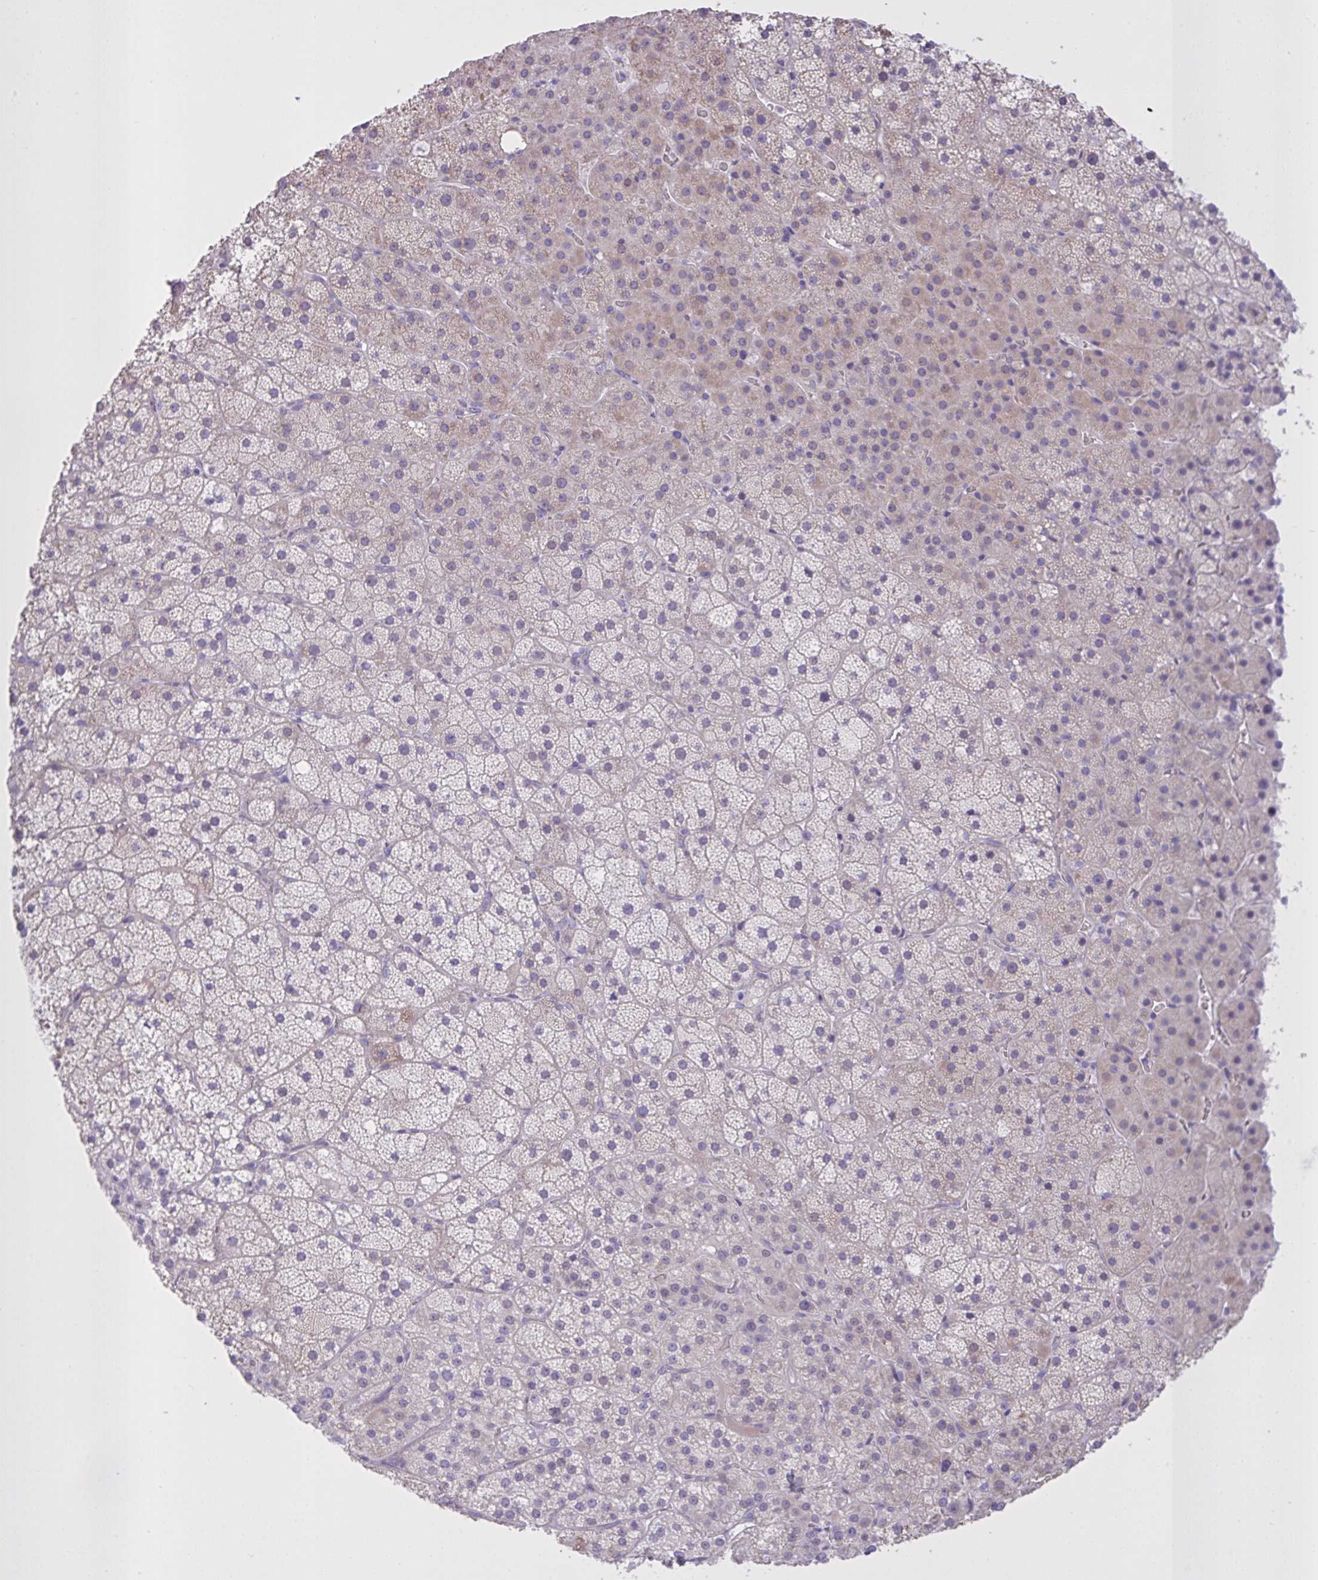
{"staining": {"intensity": "weak", "quantity": "<25%", "location": "cytoplasmic/membranous"}, "tissue": "adrenal gland", "cell_type": "Glandular cells", "image_type": "normal", "snomed": [{"axis": "morphology", "description": "Normal tissue, NOS"}, {"axis": "topography", "description": "Adrenal gland"}], "caption": "IHC of unremarkable adrenal gland displays no staining in glandular cells. The staining was performed using DAB to visualize the protein expression in brown, while the nuclei were stained in blue with hematoxylin (Magnification: 20x).", "gene": "SPAG1", "patient": {"sex": "male", "age": 53}}